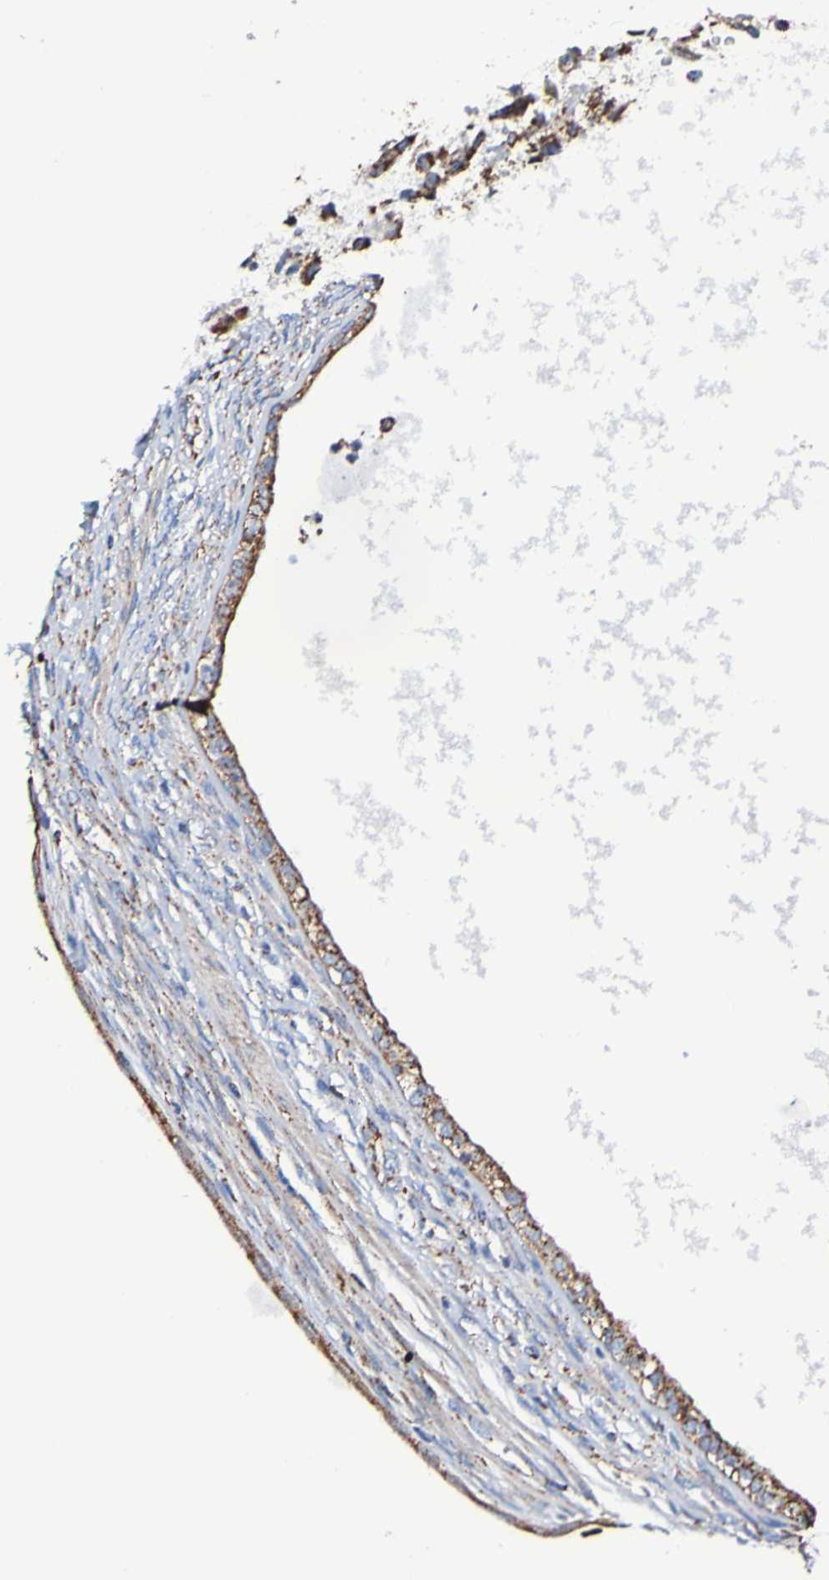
{"staining": {"intensity": "moderate", "quantity": ">75%", "location": "cytoplasmic/membranous"}, "tissue": "testis cancer", "cell_type": "Tumor cells", "image_type": "cancer", "snomed": [{"axis": "morphology", "description": "Carcinoma, Embryonal, NOS"}, {"axis": "topography", "description": "Testis"}], "caption": "Immunohistochemical staining of human testis cancer shows moderate cytoplasmic/membranous protein positivity in about >75% of tumor cells.", "gene": "IL18R1", "patient": {"sex": "male", "age": 26}}